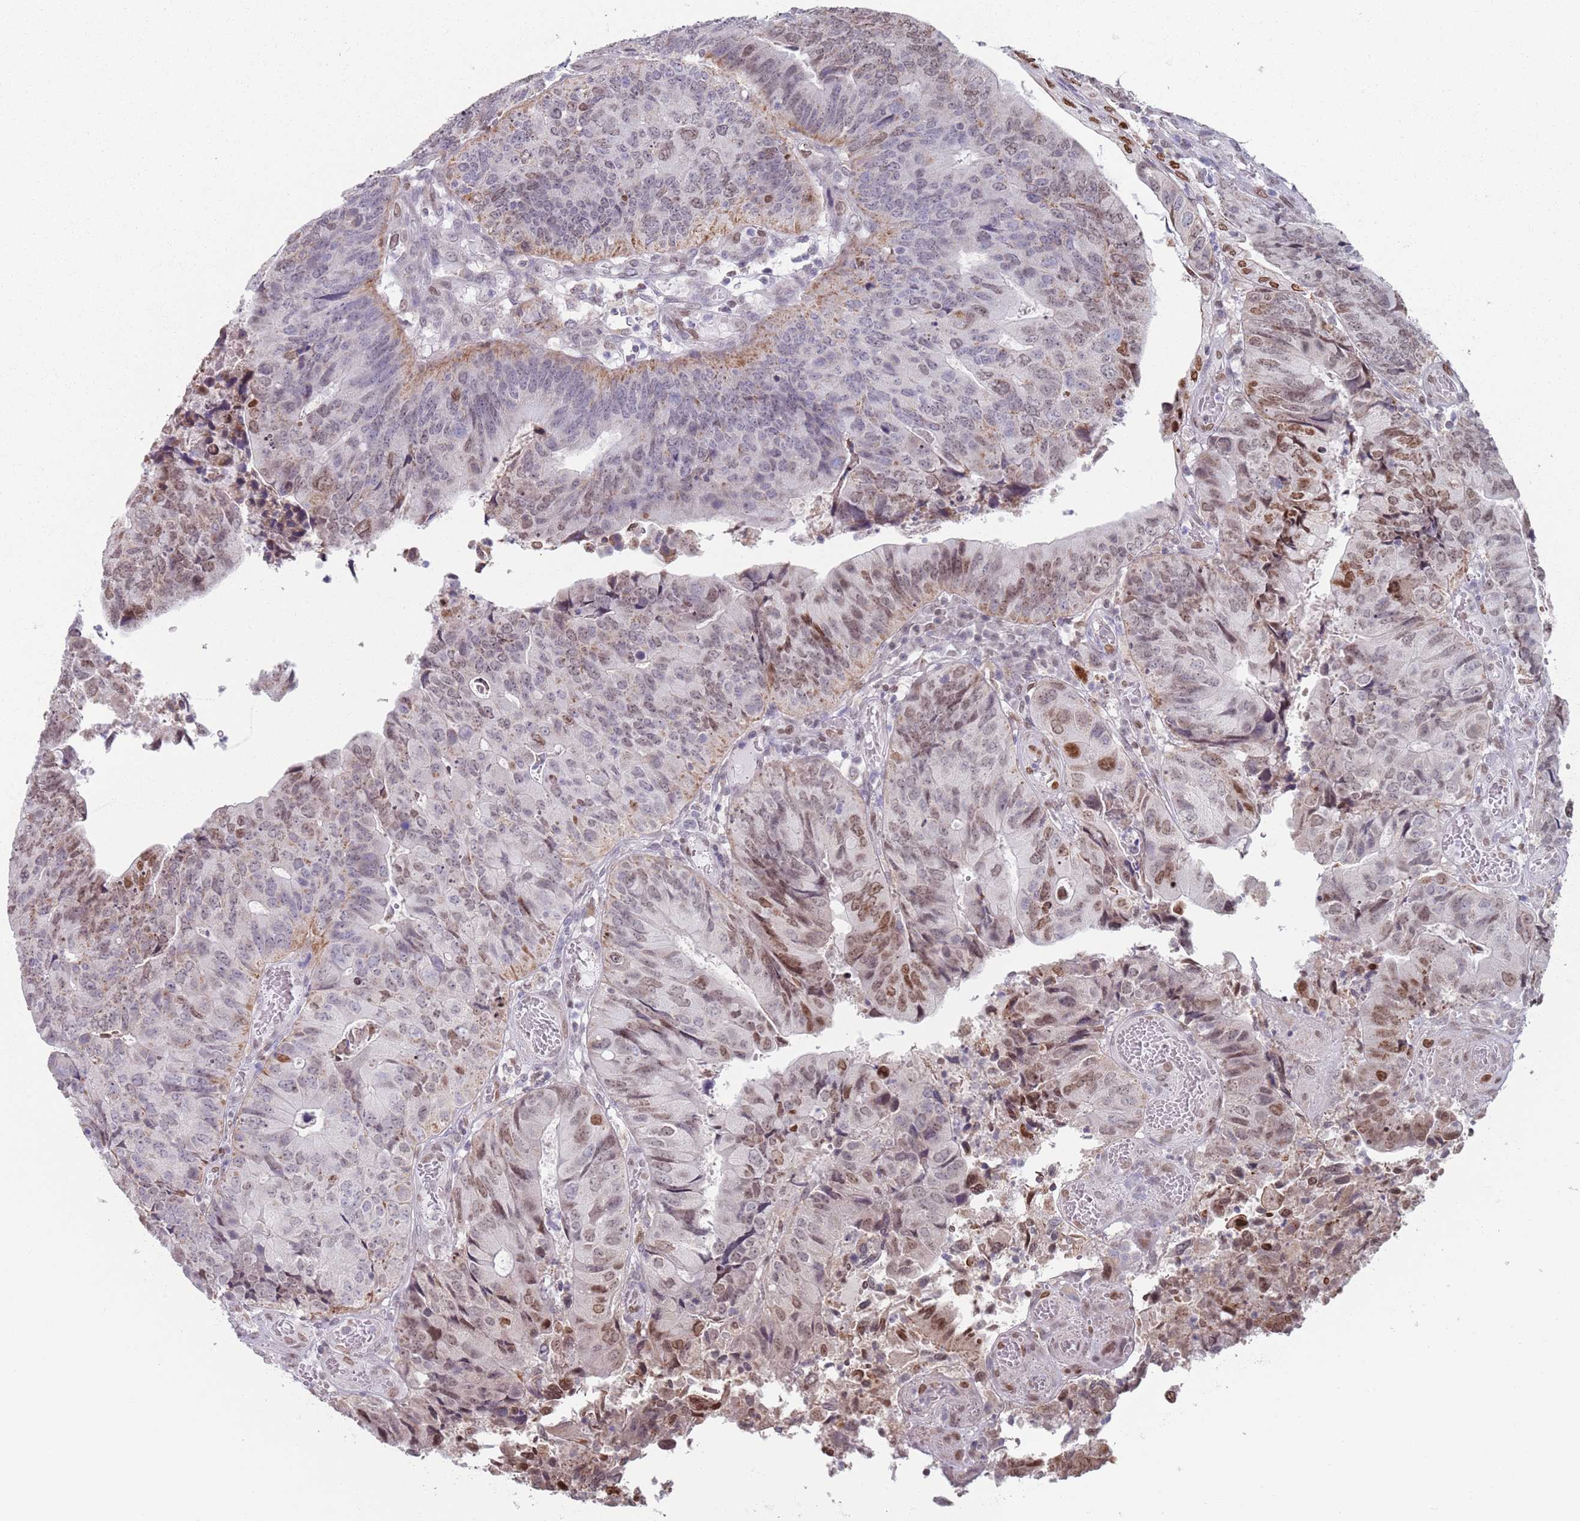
{"staining": {"intensity": "moderate", "quantity": "<25%", "location": "nuclear"}, "tissue": "colorectal cancer", "cell_type": "Tumor cells", "image_type": "cancer", "snomed": [{"axis": "morphology", "description": "Adenocarcinoma, NOS"}, {"axis": "topography", "description": "Colon"}], "caption": "Brown immunohistochemical staining in colorectal cancer reveals moderate nuclear positivity in about <25% of tumor cells.", "gene": "MFSD12", "patient": {"sex": "female", "age": 67}}